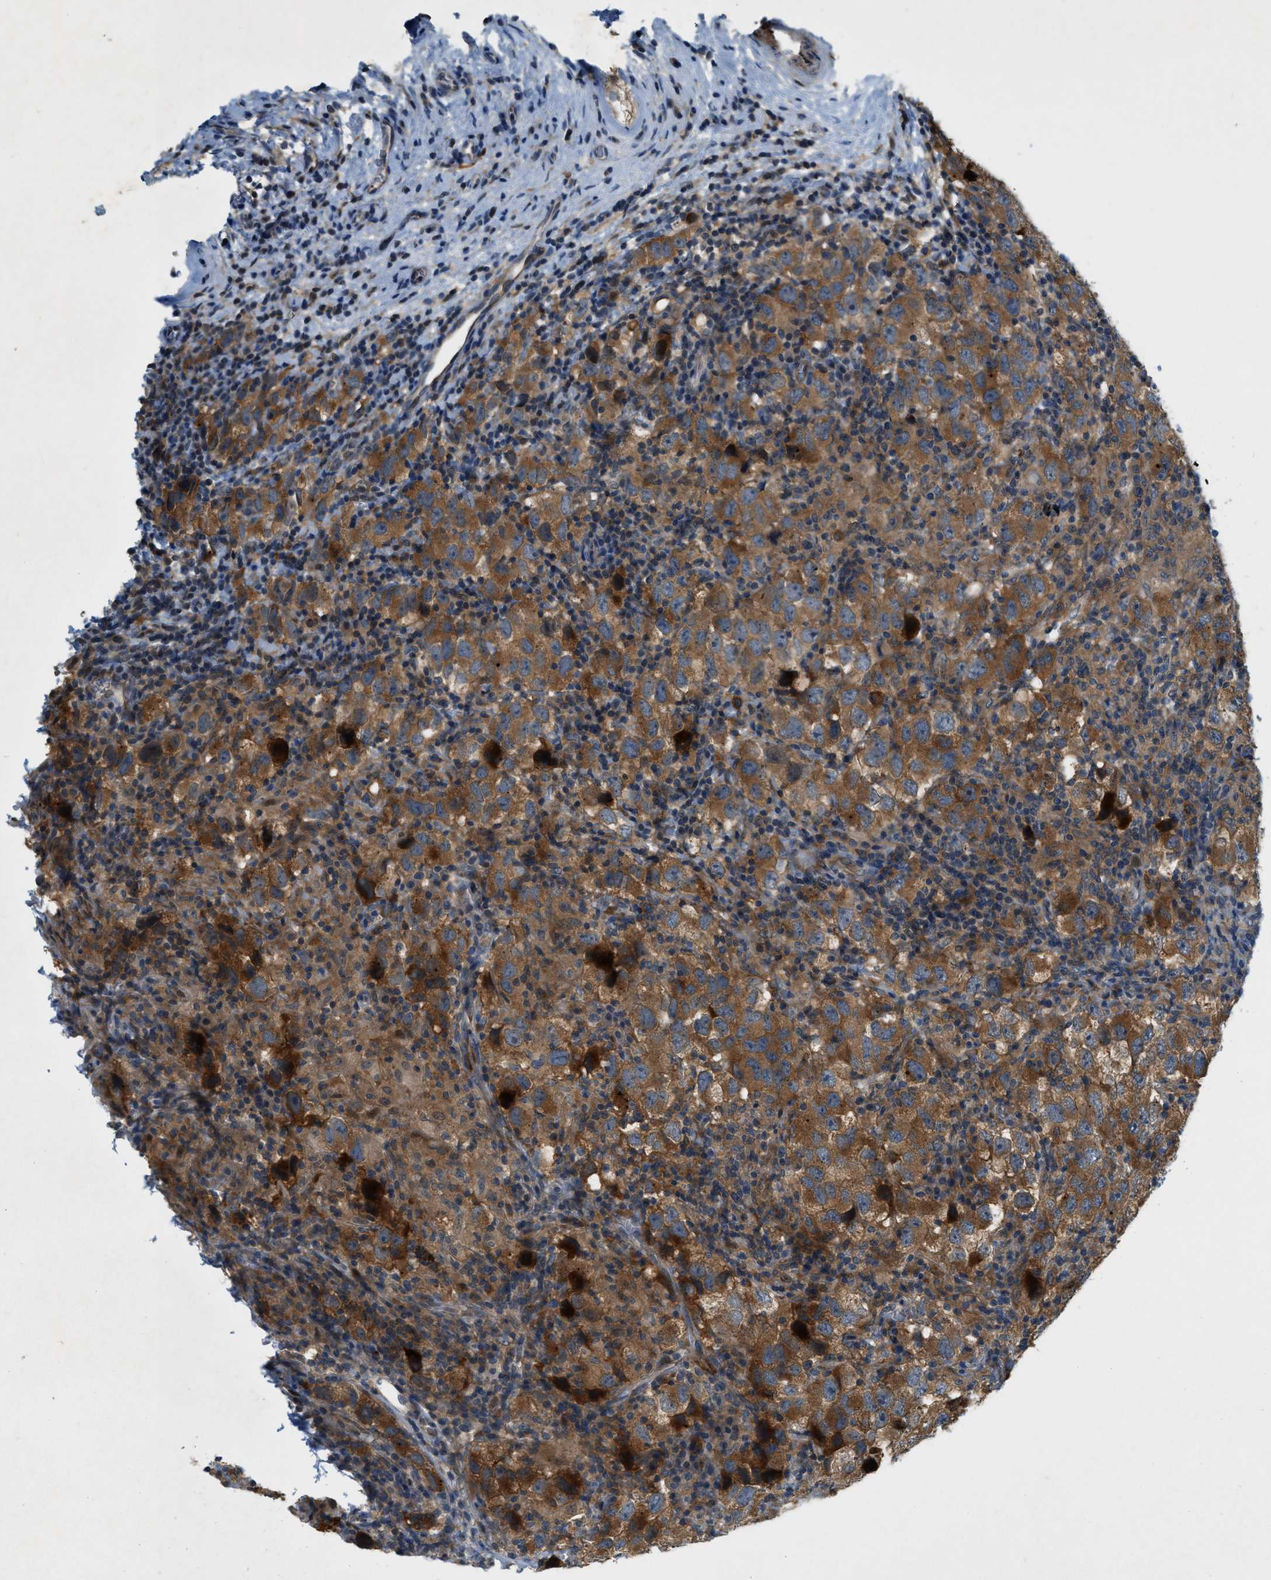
{"staining": {"intensity": "moderate", "quantity": ">75%", "location": "cytoplasmic/membranous"}, "tissue": "testis cancer", "cell_type": "Tumor cells", "image_type": "cancer", "snomed": [{"axis": "morphology", "description": "Carcinoma, Embryonal, NOS"}, {"axis": "topography", "description": "Testis"}], "caption": "DAB (3,3'-diaminobenzidine) immunohistochemical staining of human testis embryonal carcinoma shows moderate cytoplasmic/membranous protein staining in about >75% of tumor cells. The protein of interest is shown in brown color, while the nuclei are stained blue.", "gene": "PDCL3", "patient": {"sex": "male", "age": 21}}